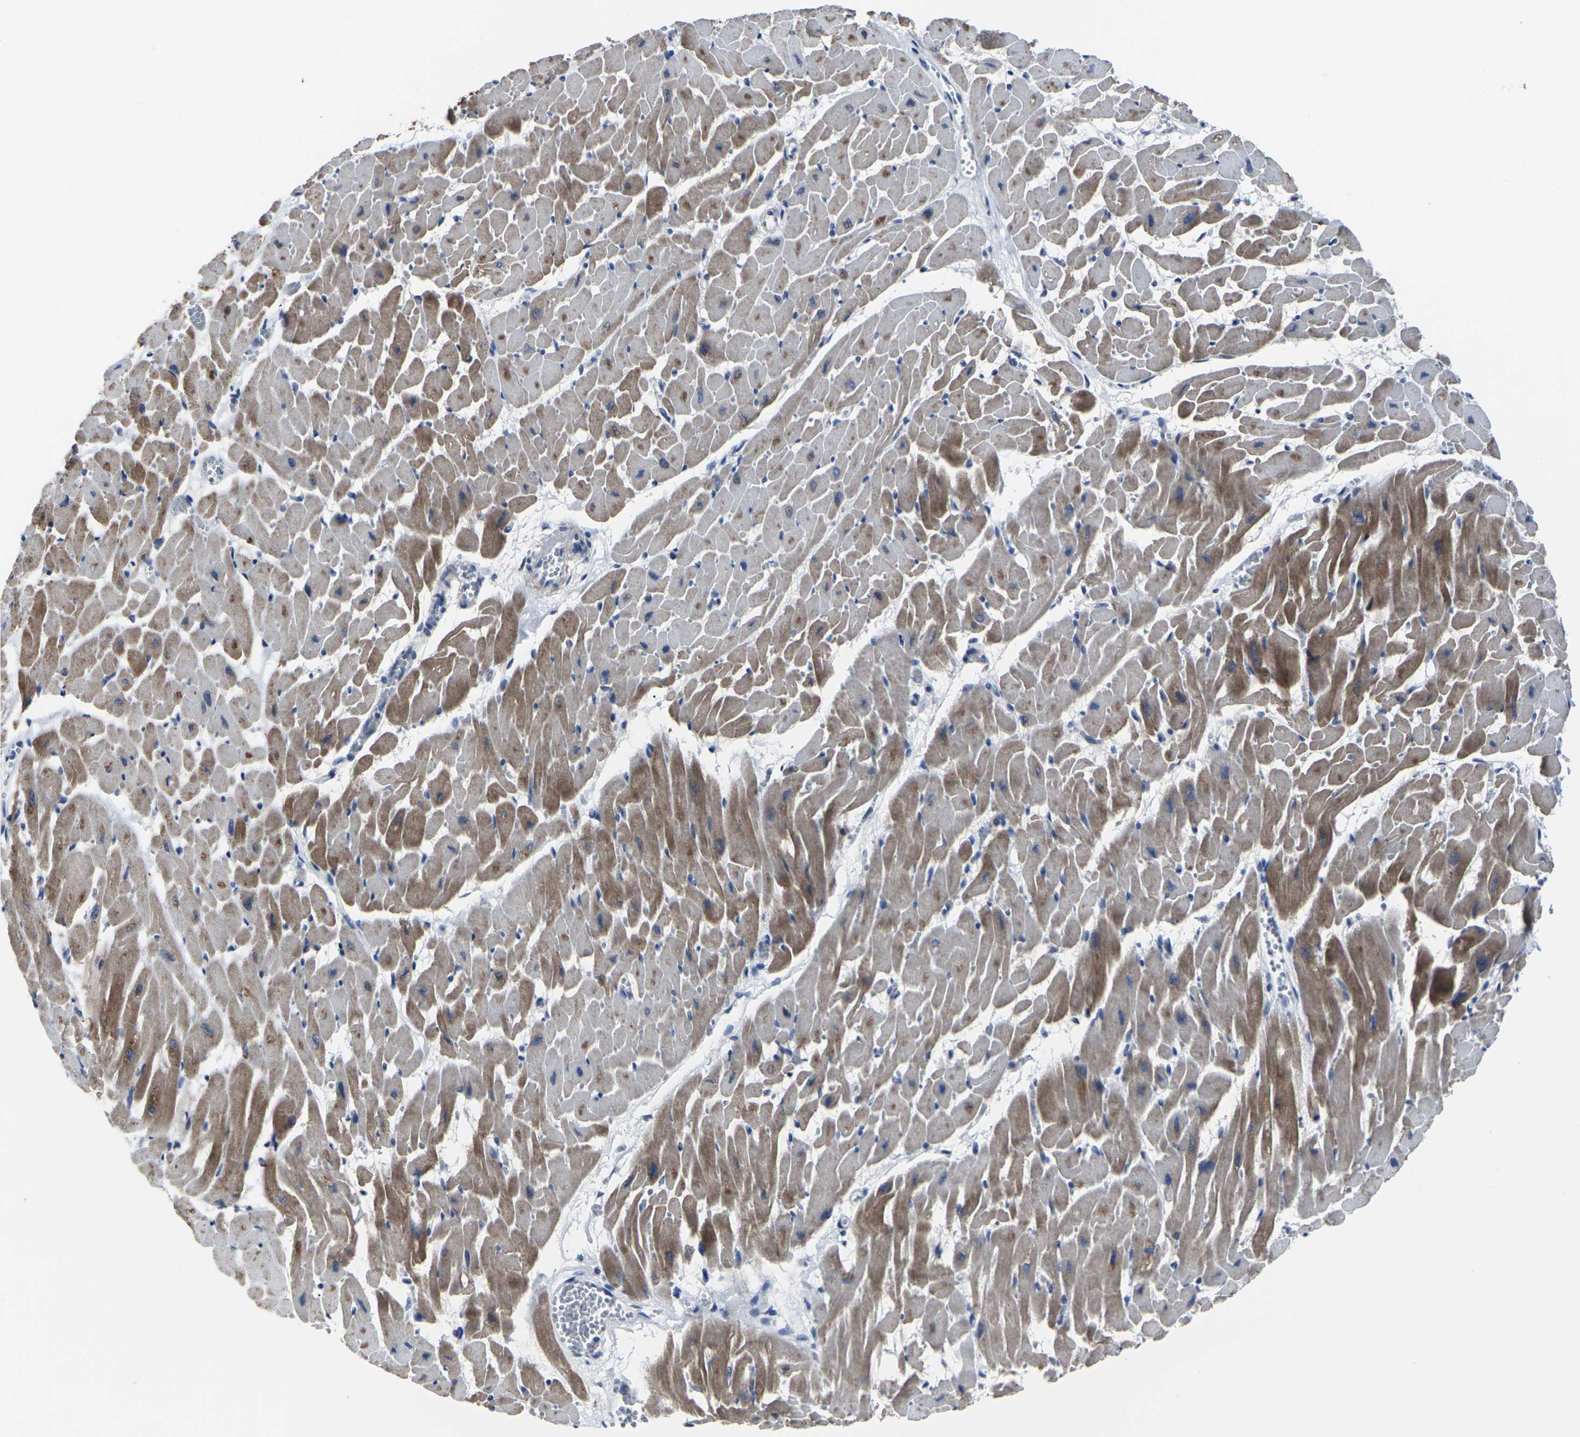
{"staining": {"intensity": "moderate", "quantity": "25%-75%", "location": "cytoplasmic/membranous"}, "tissue": "heart muscle", "cell_type": "Cardiomyocytes", "image_type": "normal", "snomed": [{"axis": "morphology", "description": "Normal tissue, NOS"}, {"axis": "topography", "description": "Heart"}], "caption": "Immunohistochemical staining of unremarkable heart muscle exhibits 25%-75% levels of moderate cytoplasmic/membranous protein staining in approximately 25%-75% of cardiomyocytes.", "gene": "MSANTD4", "patient": {"sex": "female", "age": 19}}